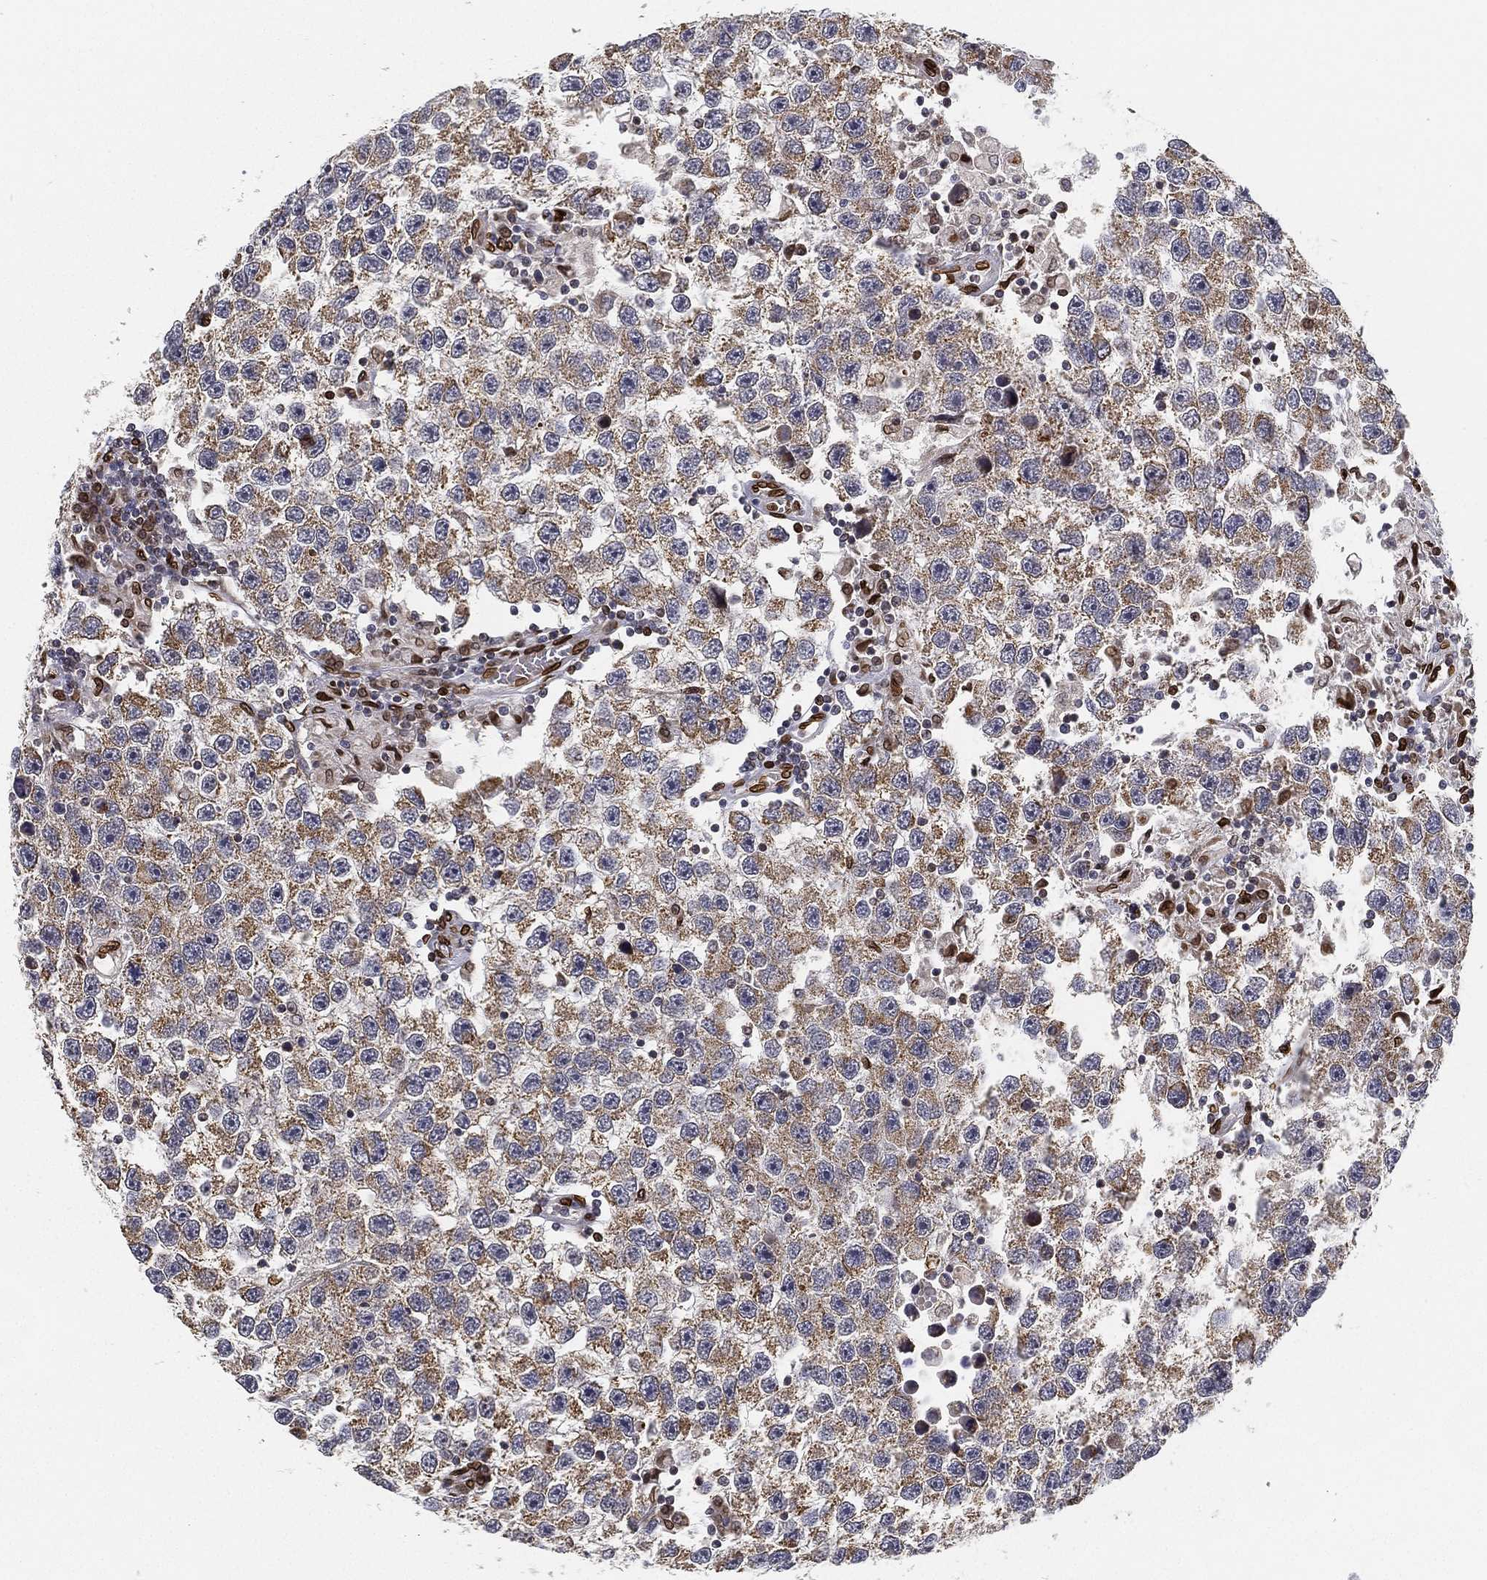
{"staining": {"intensity": "moderate", "quantity": "25%-75%", "location": "nuclear"}, "tissue": "testis cancer", "cell_type": "Tumor cells", "image_type": "cancer", "snomed": [{"axis": "morphology", "description": "Seminoma, NOS"}, {"axis": "topography", "description": "Testis"}], "caption": "Protein staining reveals moderate nuclear expression in about 25%-75% of tumor cells in testis cancer (seminoma).", "gene": "PALB2", "patient": {"sex": "male", "age": 26}}